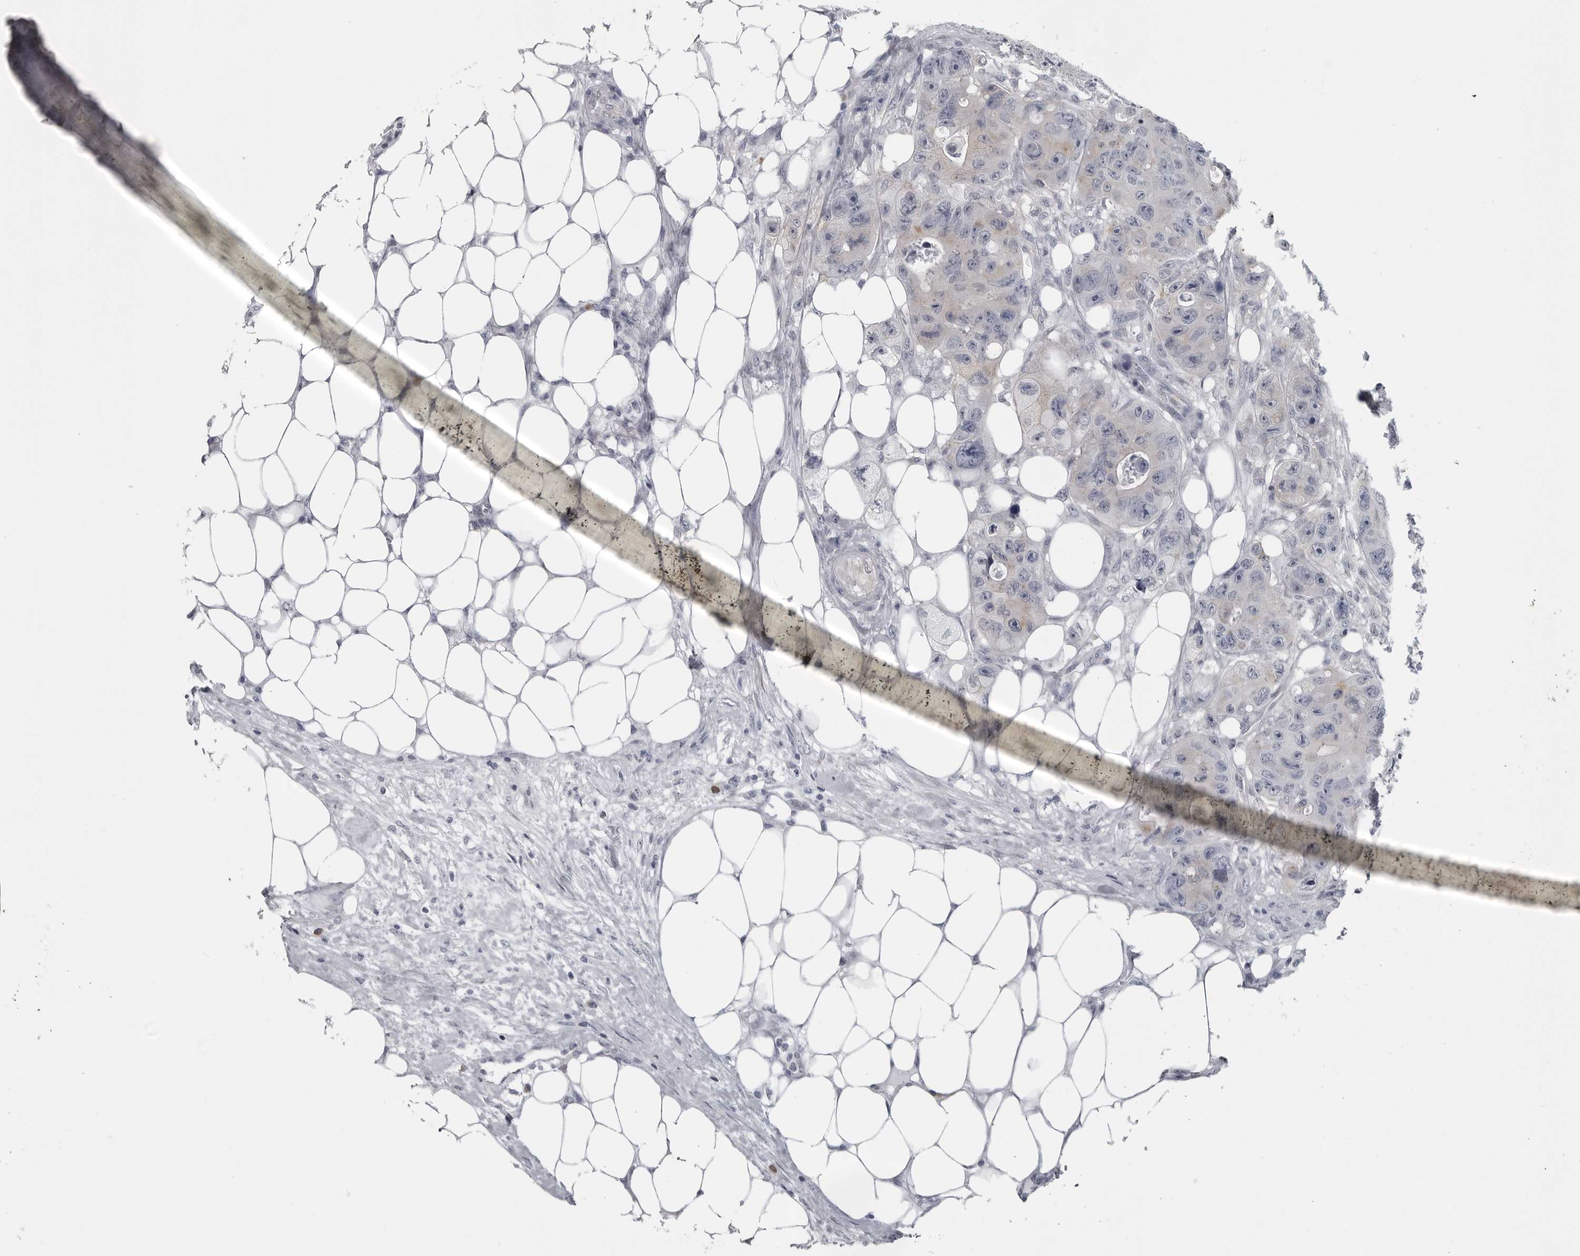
{"staining": {"intensity": "weak", "quantity": "<25%", "location": "cytoplasmic/membranous"}, "tissue": "colorectal cancer", "cell_type": "Tumor cells", "image_type": "cancer", "snomed": [{"axis": "morphology", "description": "Adenocarcinoma, NOS"}, {"axis": "topography", "description": "Colon"}], "caption": "Immunohistochemistry (IHC) image of neoplastic tissue: colorectal cancer (adenocarcinoma) stained with DAB (3,3'-diaminobenzidine) exhibits no significant protein staining in tumor cells.", "gene": "MYOC", "patient": {"sex": "female", "age": 46}}